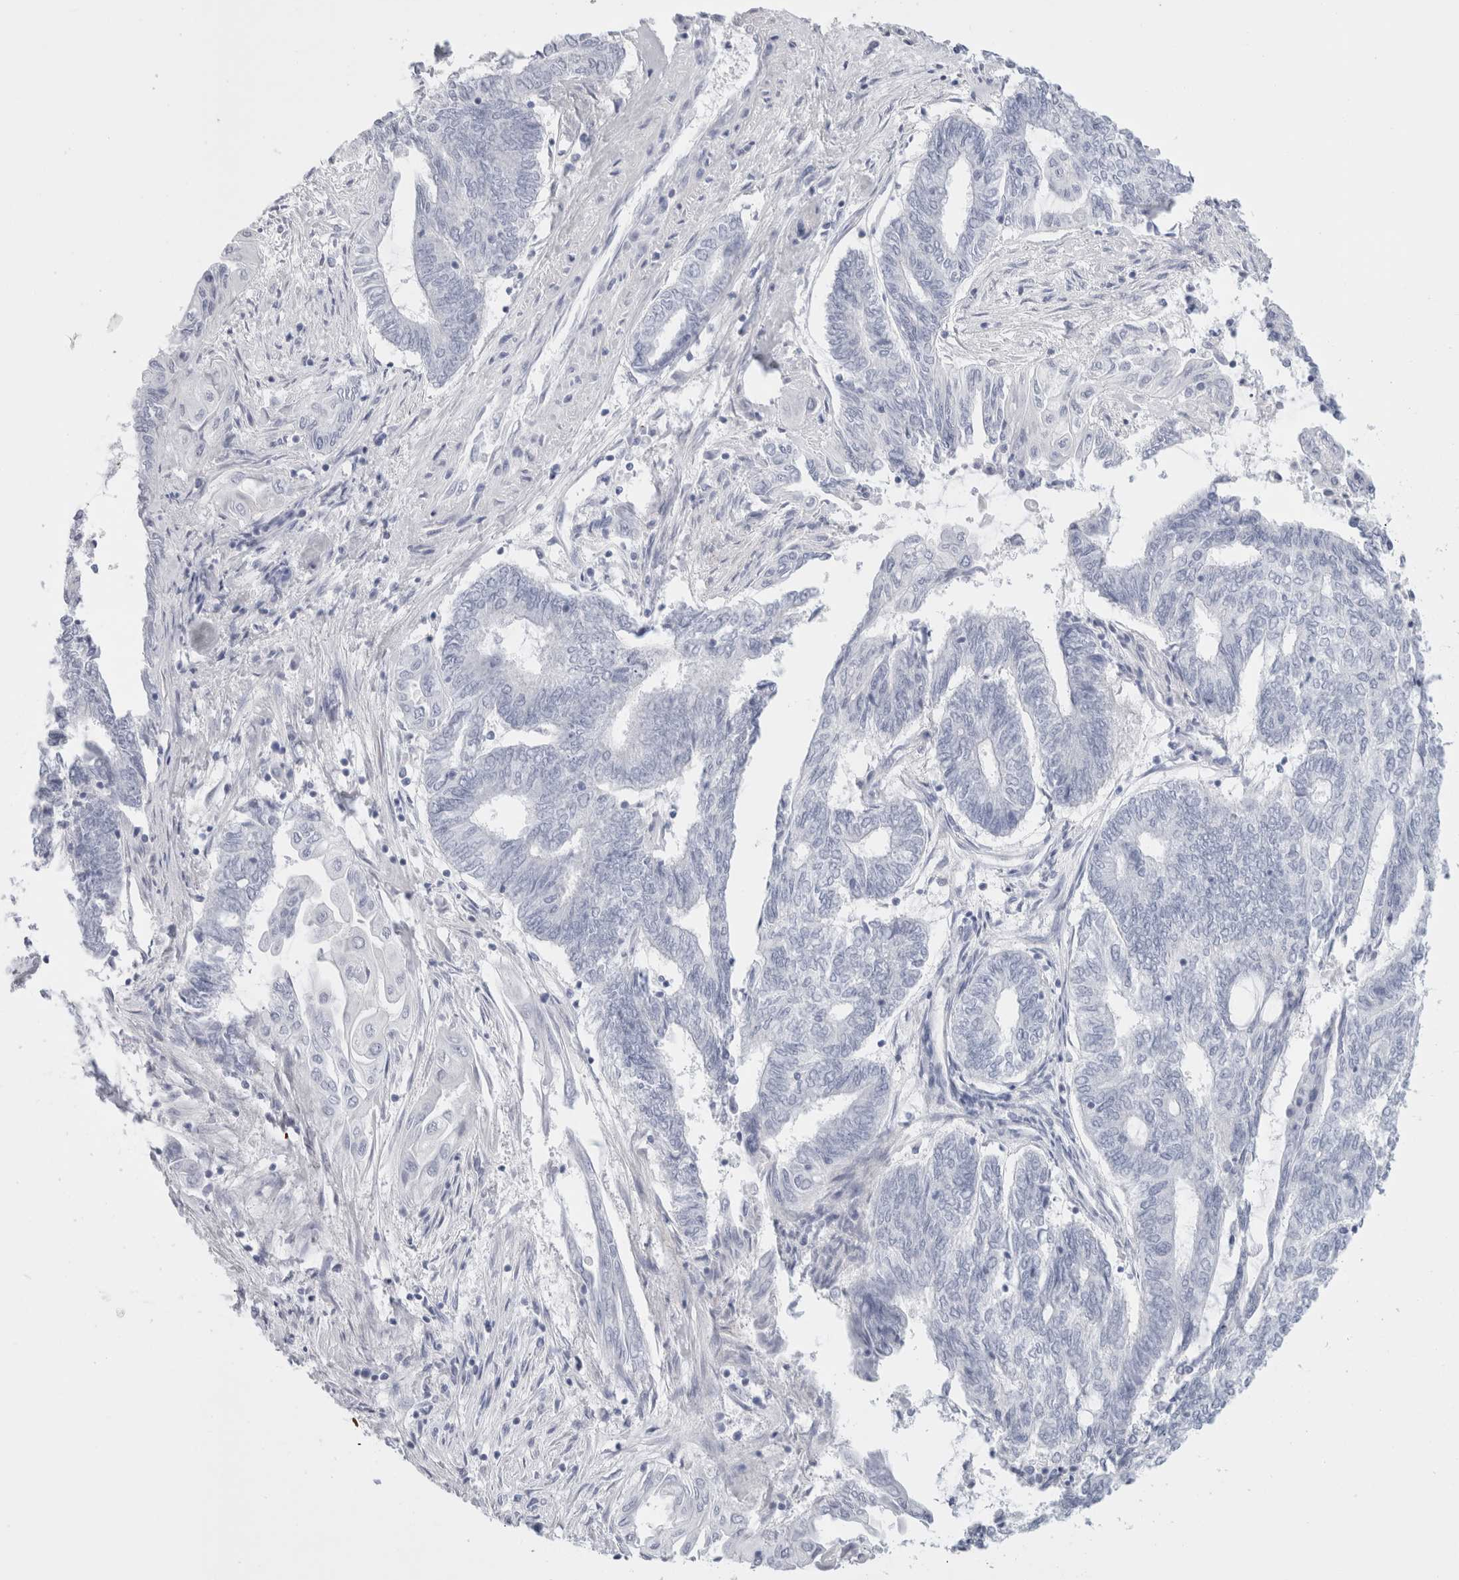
{"staining": {"intensity": "negative", "quantity": "none", "location": "none"}, "tissue": "endometrial cancer", "cell_type": "Tumor cells", "image_type": "cancer", "snomed": [{"axis": "morphology", "description": "Adenocarcinoma, NOS"}, {"axis": "topography", "description": "Uterus"}, {"axis": "topography", "description": "Endometrium"}], "caption": "Protein analysis of endometrial cancer exhibits no significant positivity in tumor cells.", "gene": "MUC15", "patient": {"sex": "female", "age": 70}}